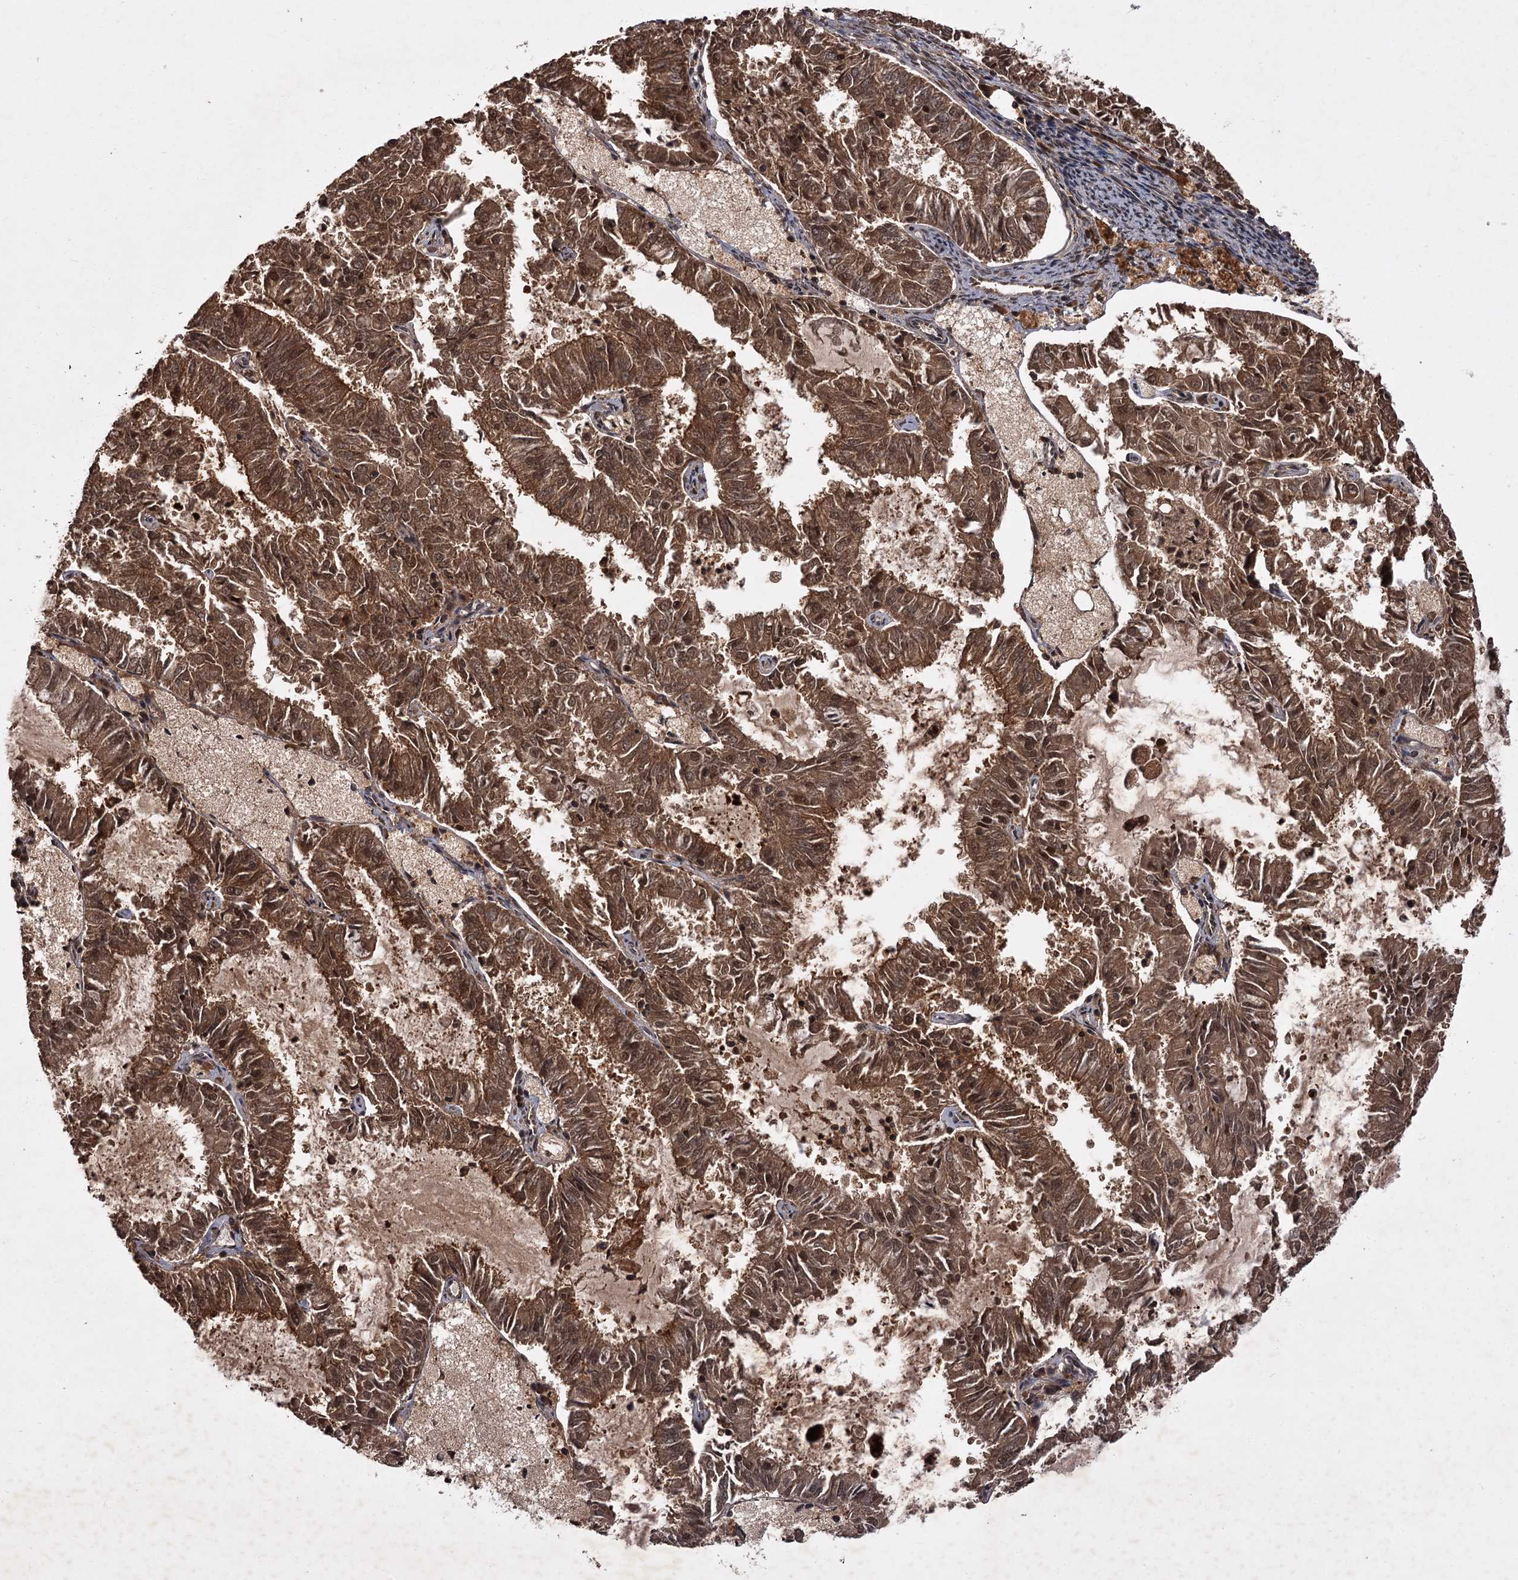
{"staining": {"intensity": "moderate", "quantity": ">75%", "location": "cytoplasmic/membranous,nuclear"}, "tissue": "endometrial cancer", "cell_type": "Tumor cells", "image_type": "cancer", "snomed": [{"axis": "morphology", "description": "Adenocarcinoma, NOS"}, {"axis": "topography", "description": "Endometrium"}], "caption": "Moderate cytoplasmic/membranous and nuclear staining for a protein is appreciated in about >75% of tumor cells of endometrial cancer using IHC.", "gene": "TBC1D23", "patient": {"sex": "female", "age": 57}}